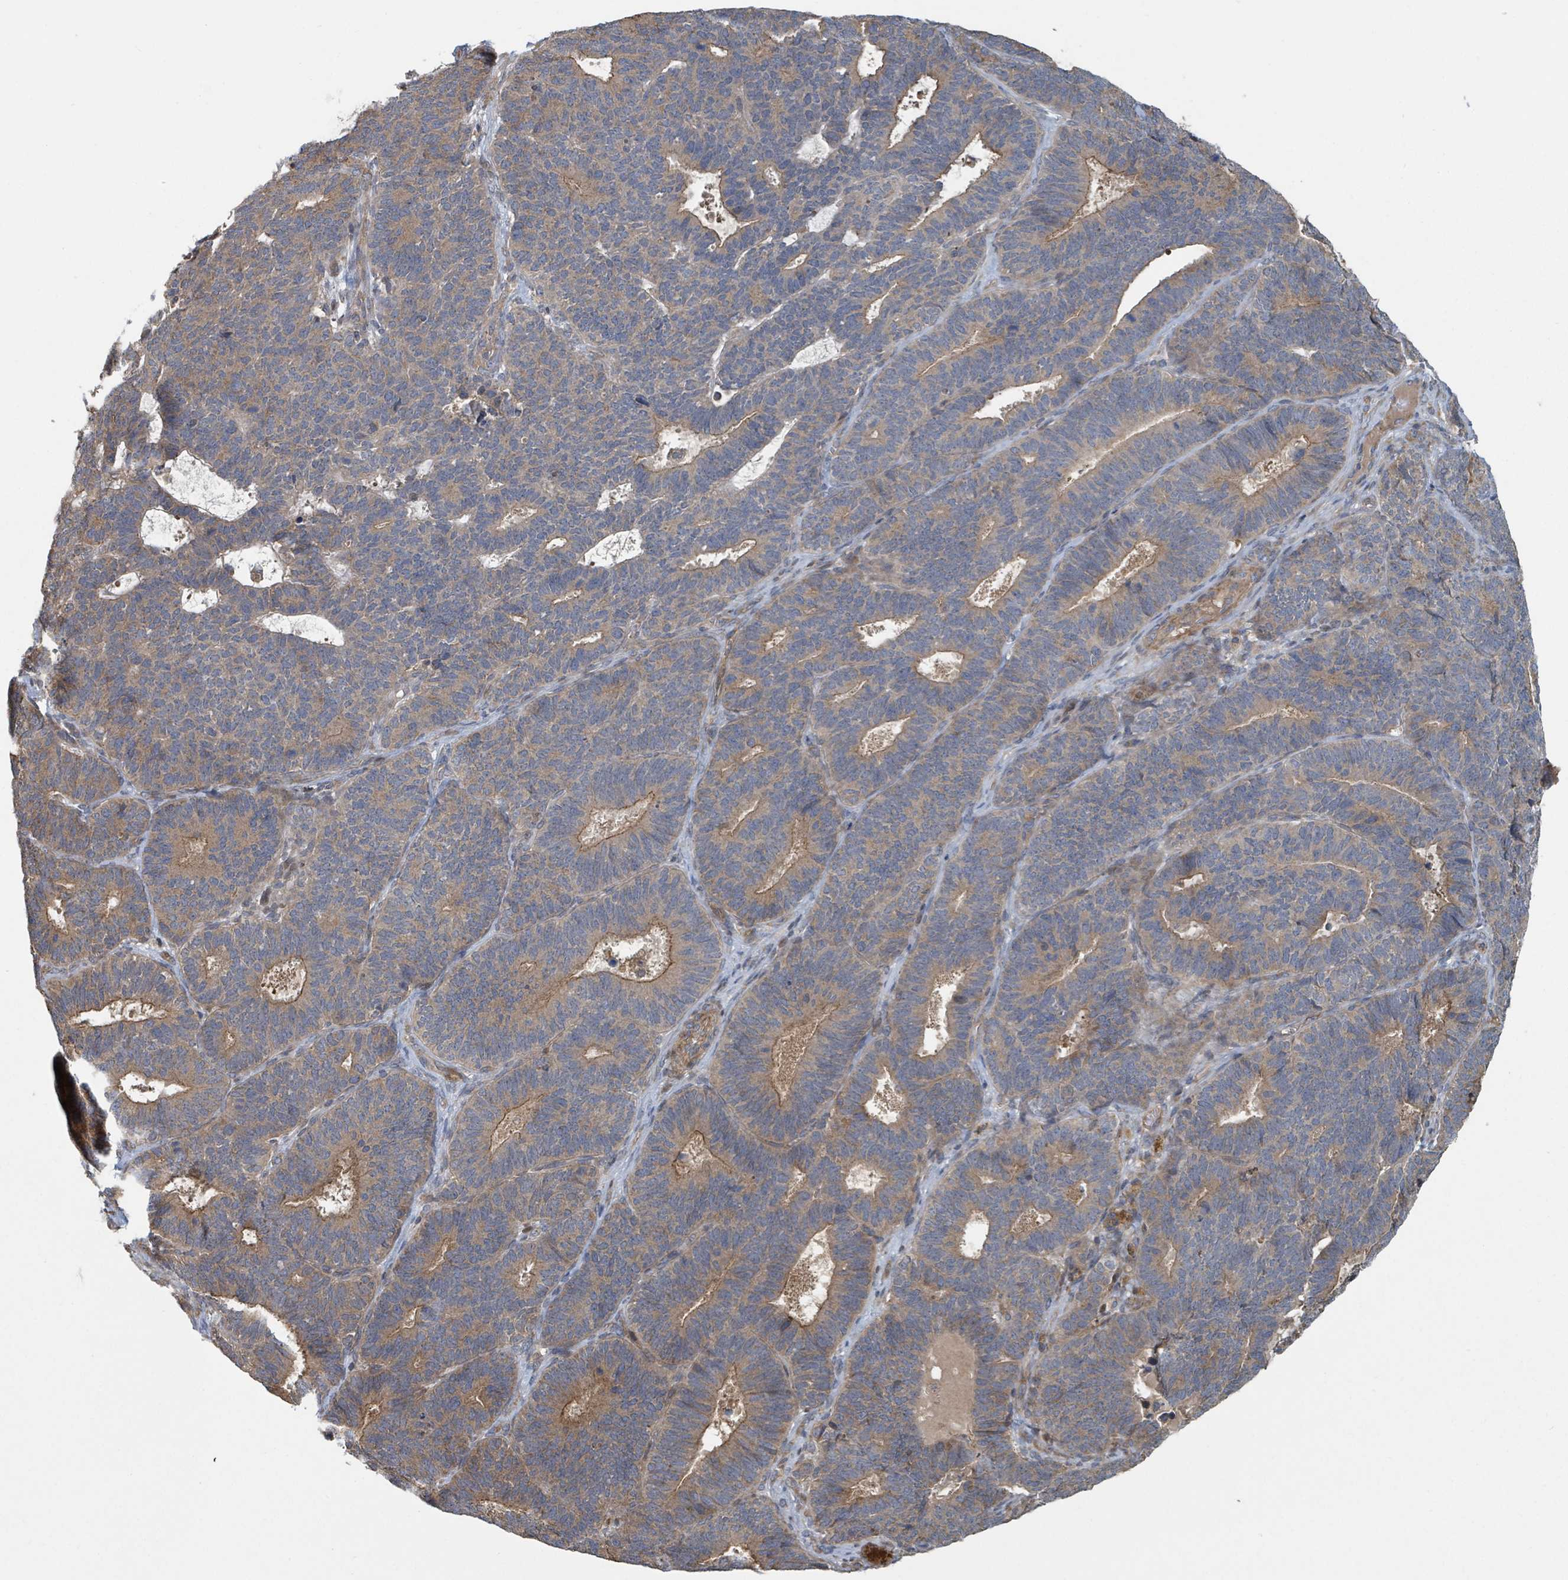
{"staining": {"intensity": "moderate", "quantity": "25%-75%", "location": "cytoplasmic/membranous"}, "tissue": "endometrial cancer", "cell_type": "Tumor cells", "image_type": "cancer", "snomed": [{"axis": "morphology", "description": "Adenocarcinoma, NOS"}, {"axis": "topography", "description": "Endometrium"}], "caption": "Immunohistochemistry (IHC) of adenocarcinoma (endometrial) demonstrates medium levels of moderate cytoplasmic/membranous positivity in approximately 25%-75% of tumor cells.", "gene": "DPM1", "patient": {"sex": "female", "age": 70}}